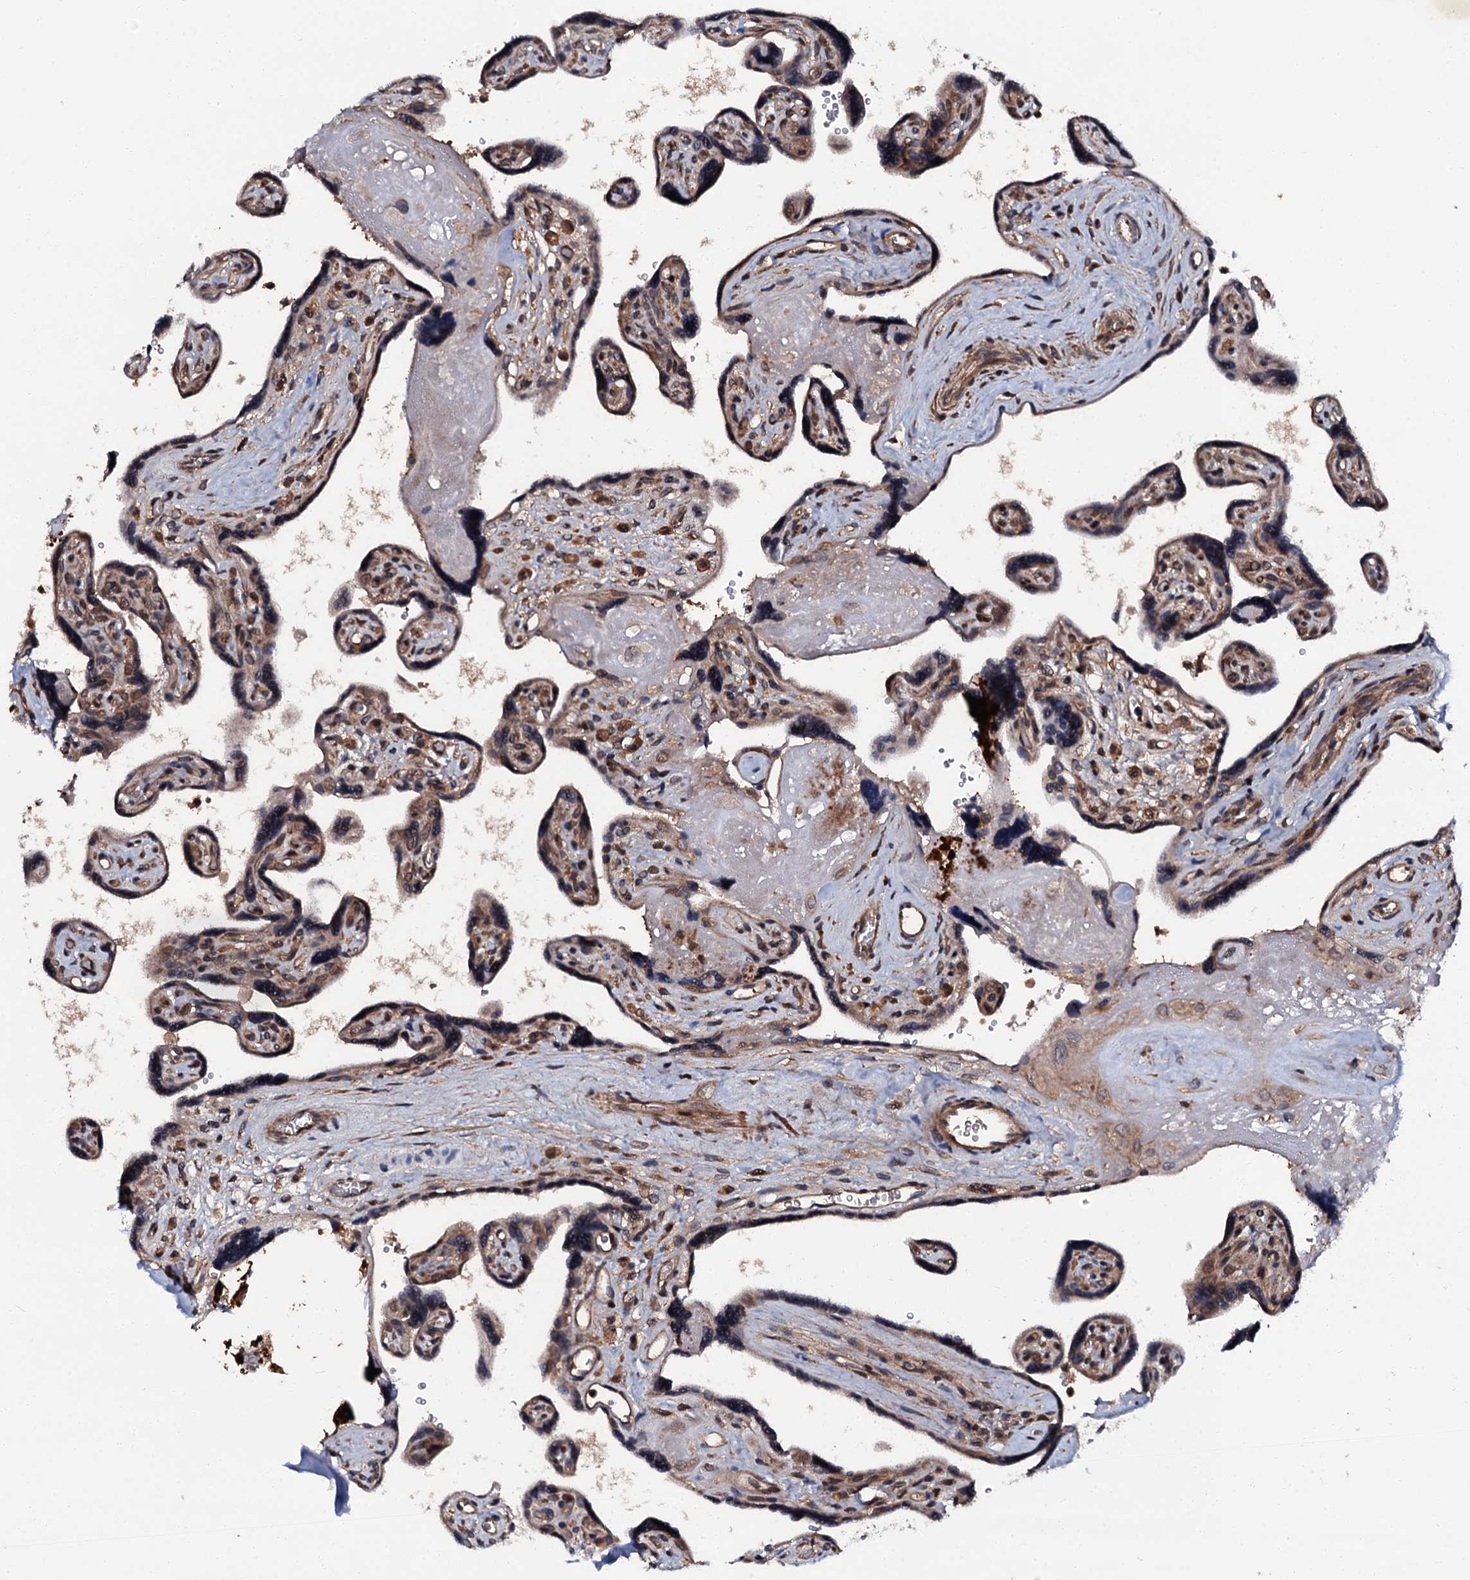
{"staining": {"intensity": "moderate", "quantity": "25%-75%", "location": "cytoplasmic/membranous"}, "tissue": "placenta", "cell_type": "Trophoblastic cells", "image_type": "normal", "snomed": [{"axis": "morphology", "description": "Normal tissue, NOS"}, {"axis": "topography", "description": "Placenta"}], "caption": "This image shows unremarkable placenta stained with immunohistochemistry (IHC) to label a protein in brown. The cytoplasmic/membranous of trophoblastic cells show moderate positivity for the protein. Nuclei are counter-stained blue.", "gene": "N4BP1", "patient": {"sex": "female", "age": 39}}